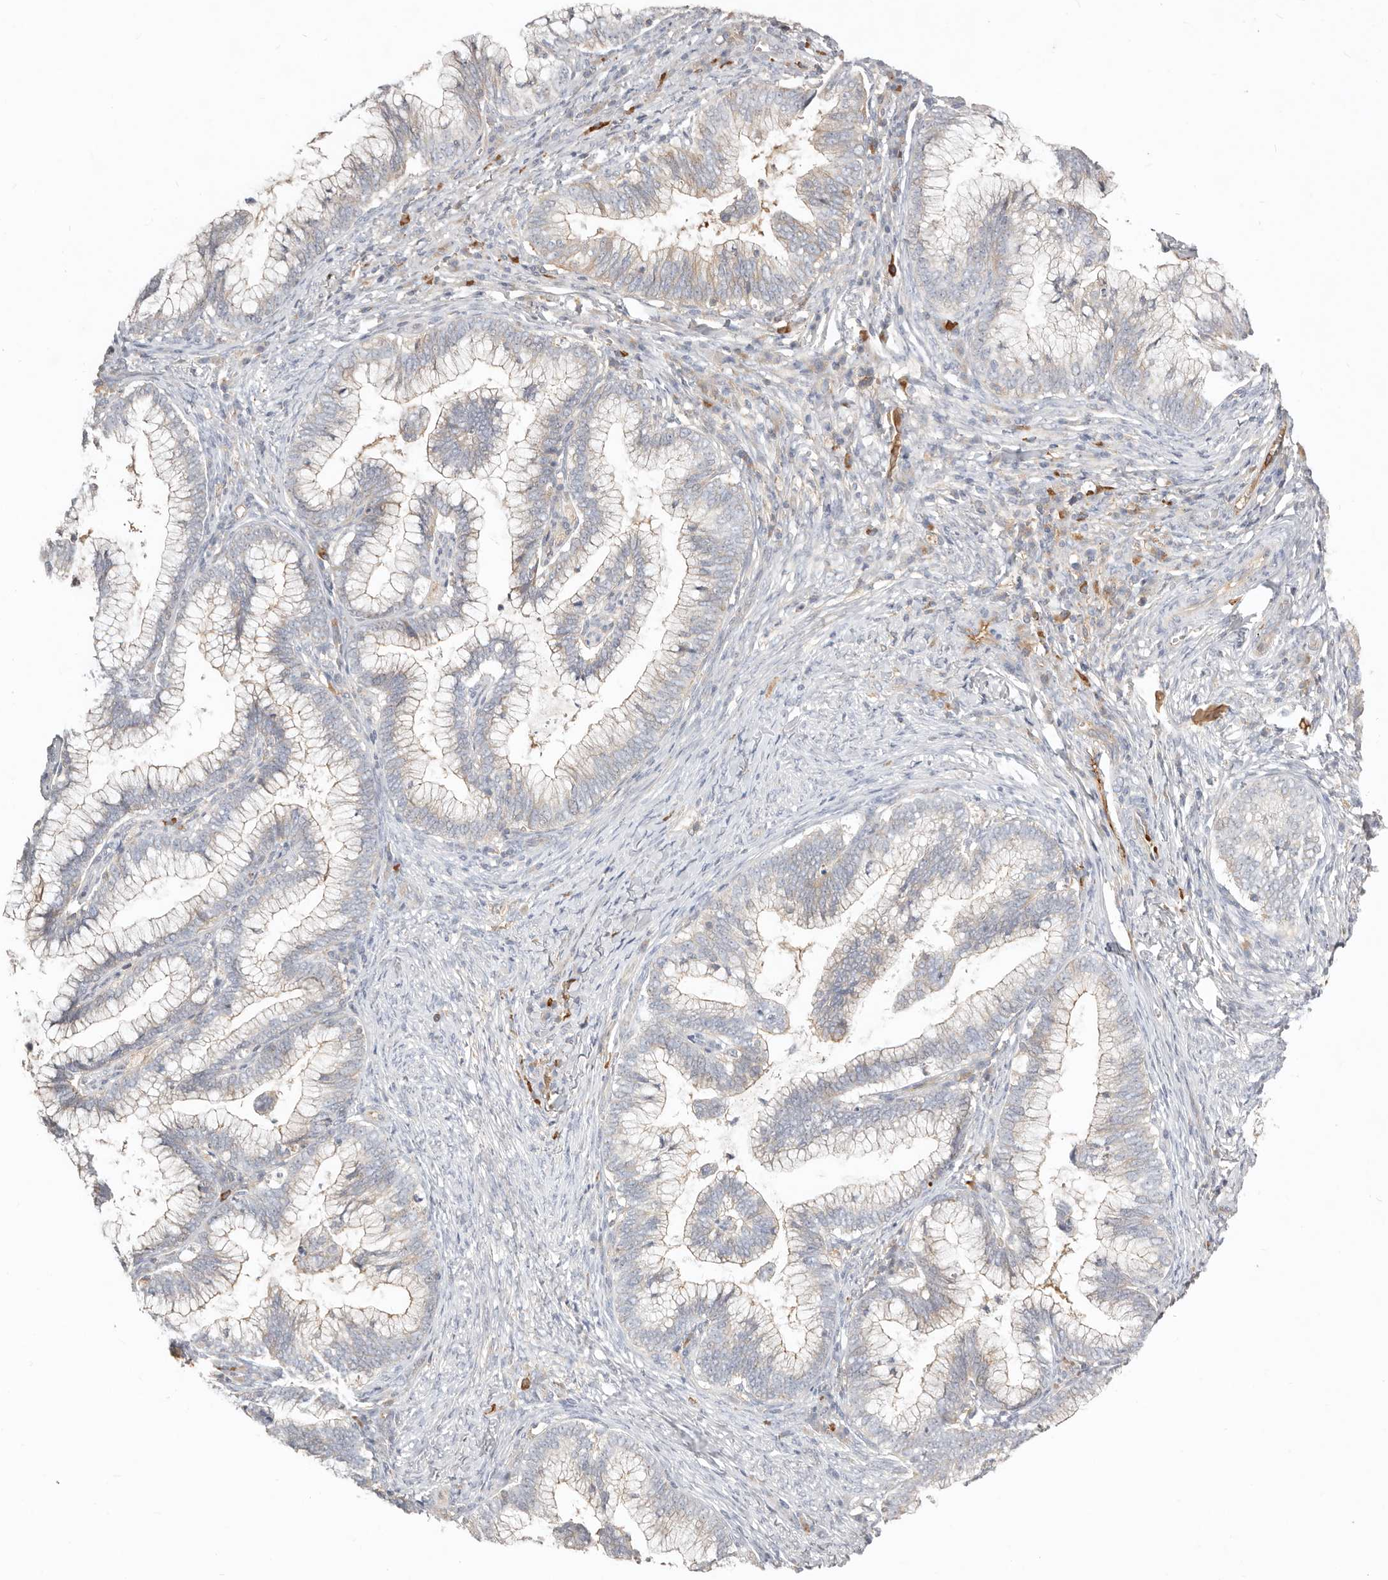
{"staining": {"intensity": "weak", "quantity": "25%-75%", "location": "cytoplasmic/membranous"}, "tissue": "cervical cancer", "cell_type": "Tumor cells", "image_type": "cancer", "snomed": [{"axis": "morphology", "description": "Adenocarcinoma, NOS"}, {"axis": "topography", "description": "Cervix"}], "caption": "Cervical cancer stained with a brown dye displays weak cytoplasmic/membranous positive staining in about 25%-75% of tumor cells.", "gene": "MTFR2", "patient": {"sex": "female", "age": 36}}